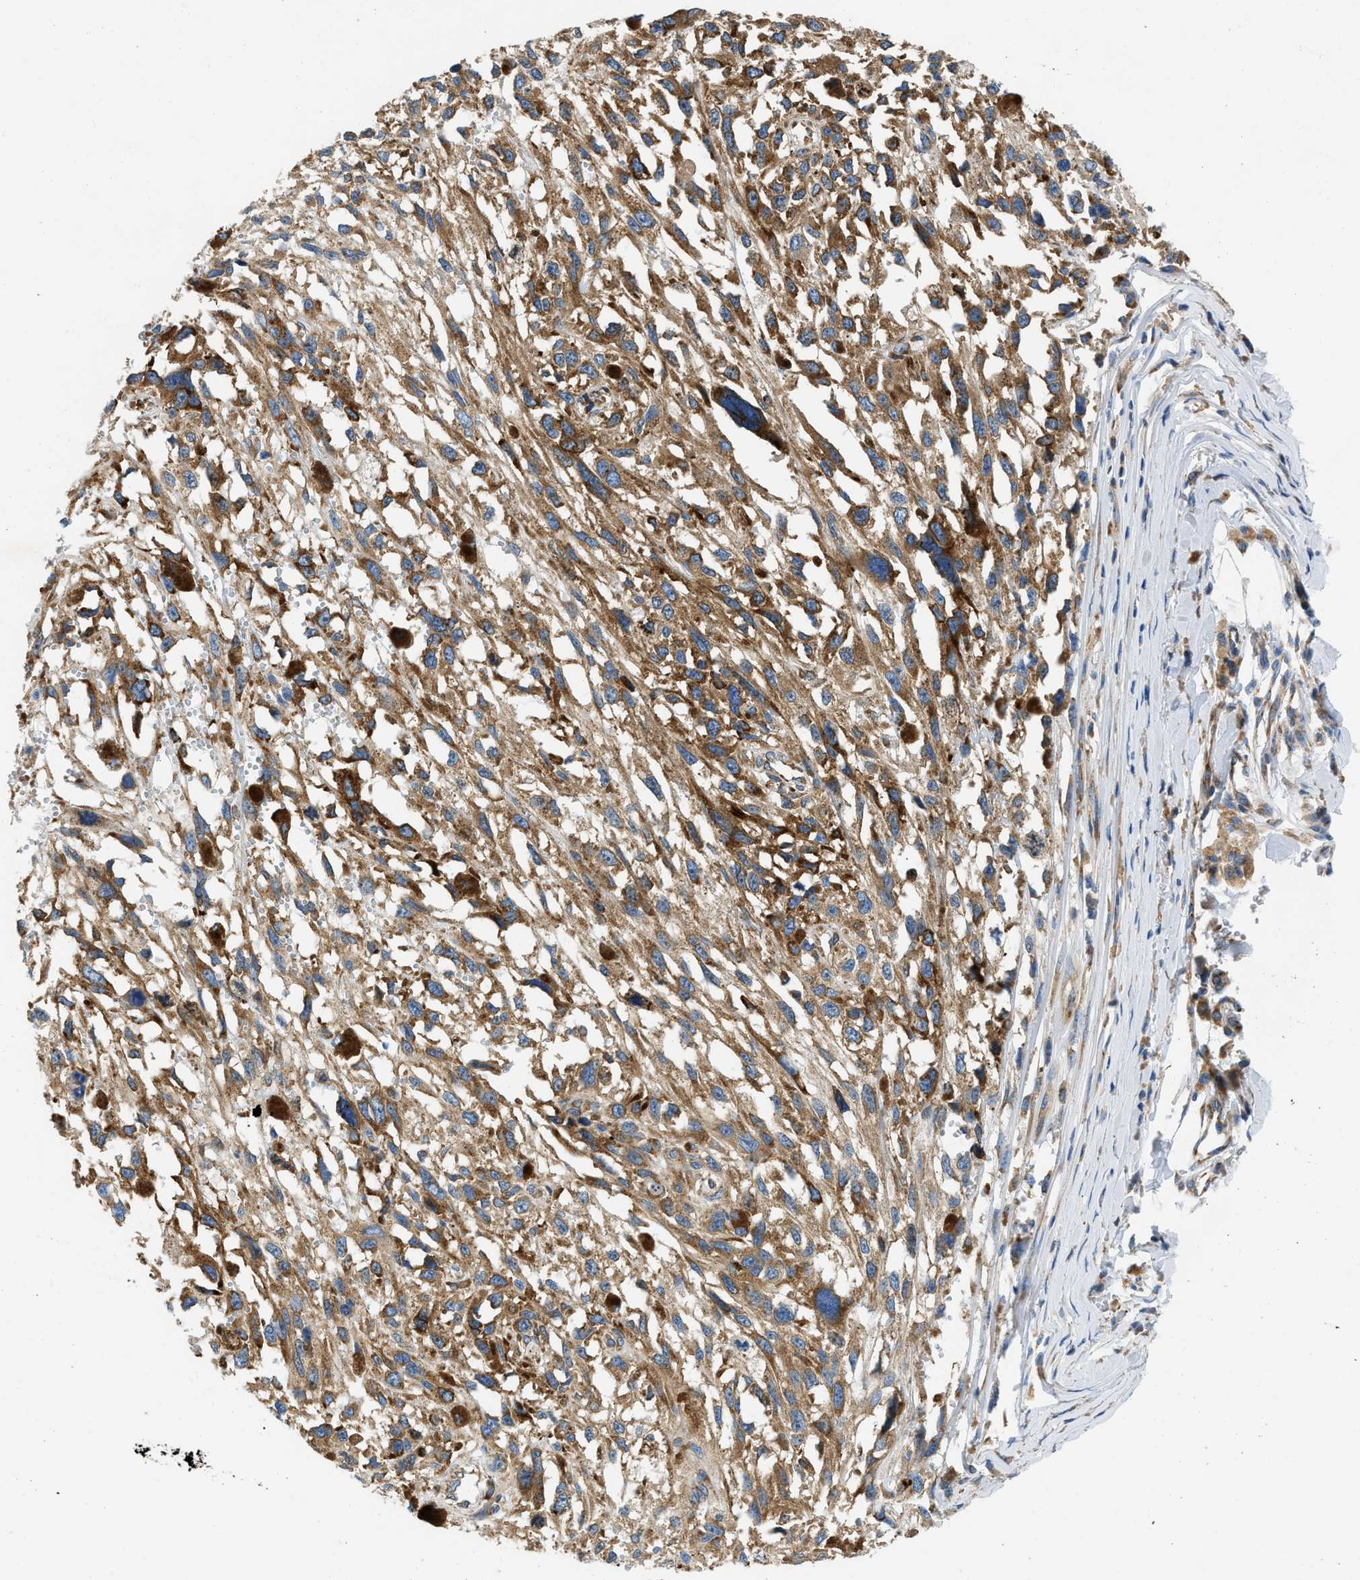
{"staining": {"intensity": "moderate", "quantity": ">75%", "location": "cytoplasmic/membranous"}, "tissue": "melanoma", "cell_type": "Tumor cells", "image_type": "cancer", "snomed": [{"axis": "morphology", "description": "Malignant melanoma, Metastatic site"}, {"axis": "topography", "description": "Lymph node"}], "caption": "Malignant melanoma (metastatic site) was stained to show a protein in brown. There is medium levels of moderate cytoplasmic/membranous positivity in about >75% of tumor cells.", "gene": "CAMKK2", "patient": {"sex": "male", "age": 59}}